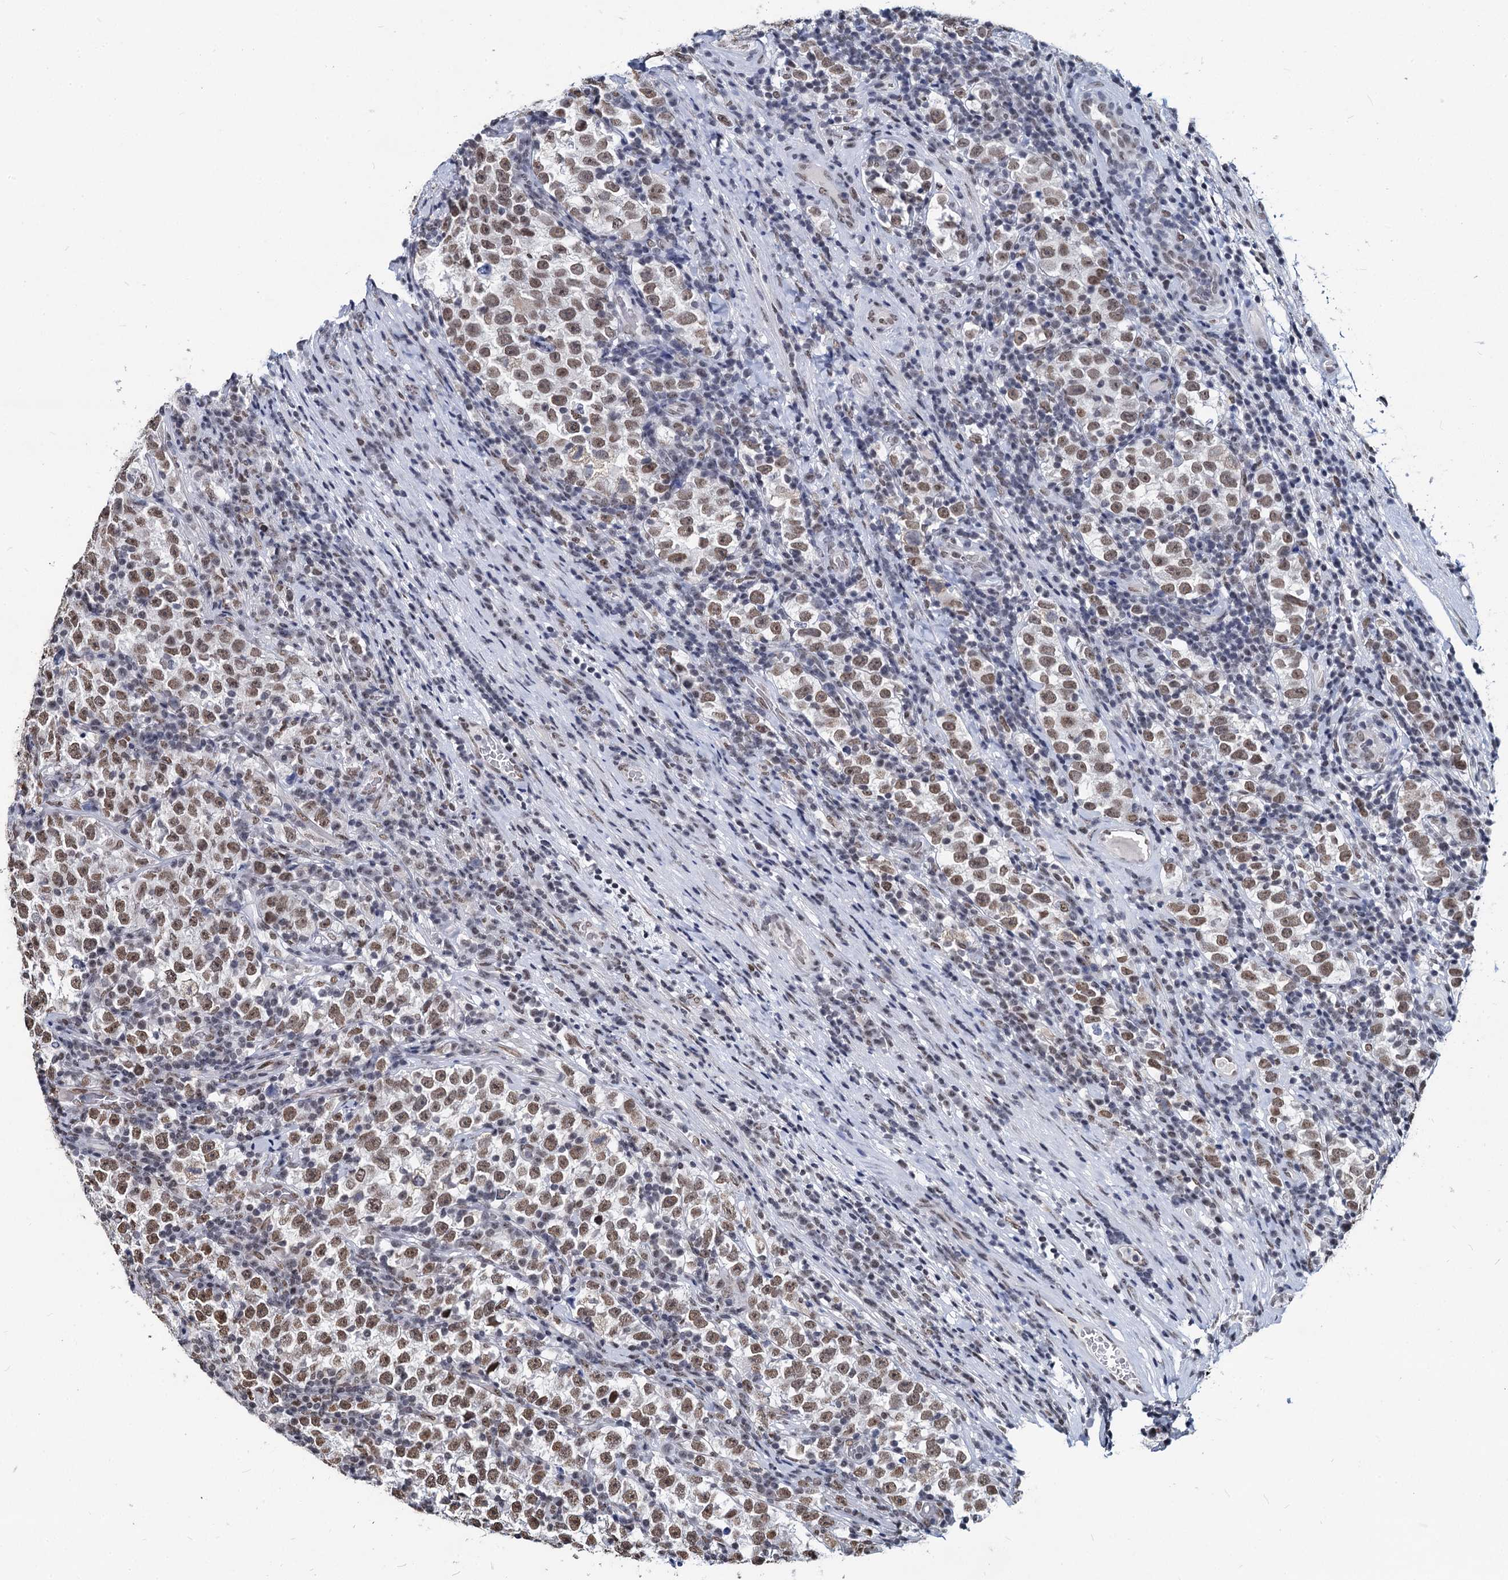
{"staining": {"intensity": "moderate", "quantity": ">75%", "location": "nuclear"}, "tissue": "testis cancer", "cell_type": "Tumor cells", "image_type": "cancer", "snomed": [{"axis": "morphology", "description": "Normal tissue, NOS"}, {"axis": "morphology", "description": "Seminoma, NOS"}, {"axis": "topography", "description": "Testis"}], "caption": "Testis cancer (seminoma) stained for a protein exhibits moderate nuclear positivity in tumor cells. The protein is shown in brown color, while the nuclei are stained blue.", "gene": "PARPBP", "patient": {"sex": "male", "age": 43}}